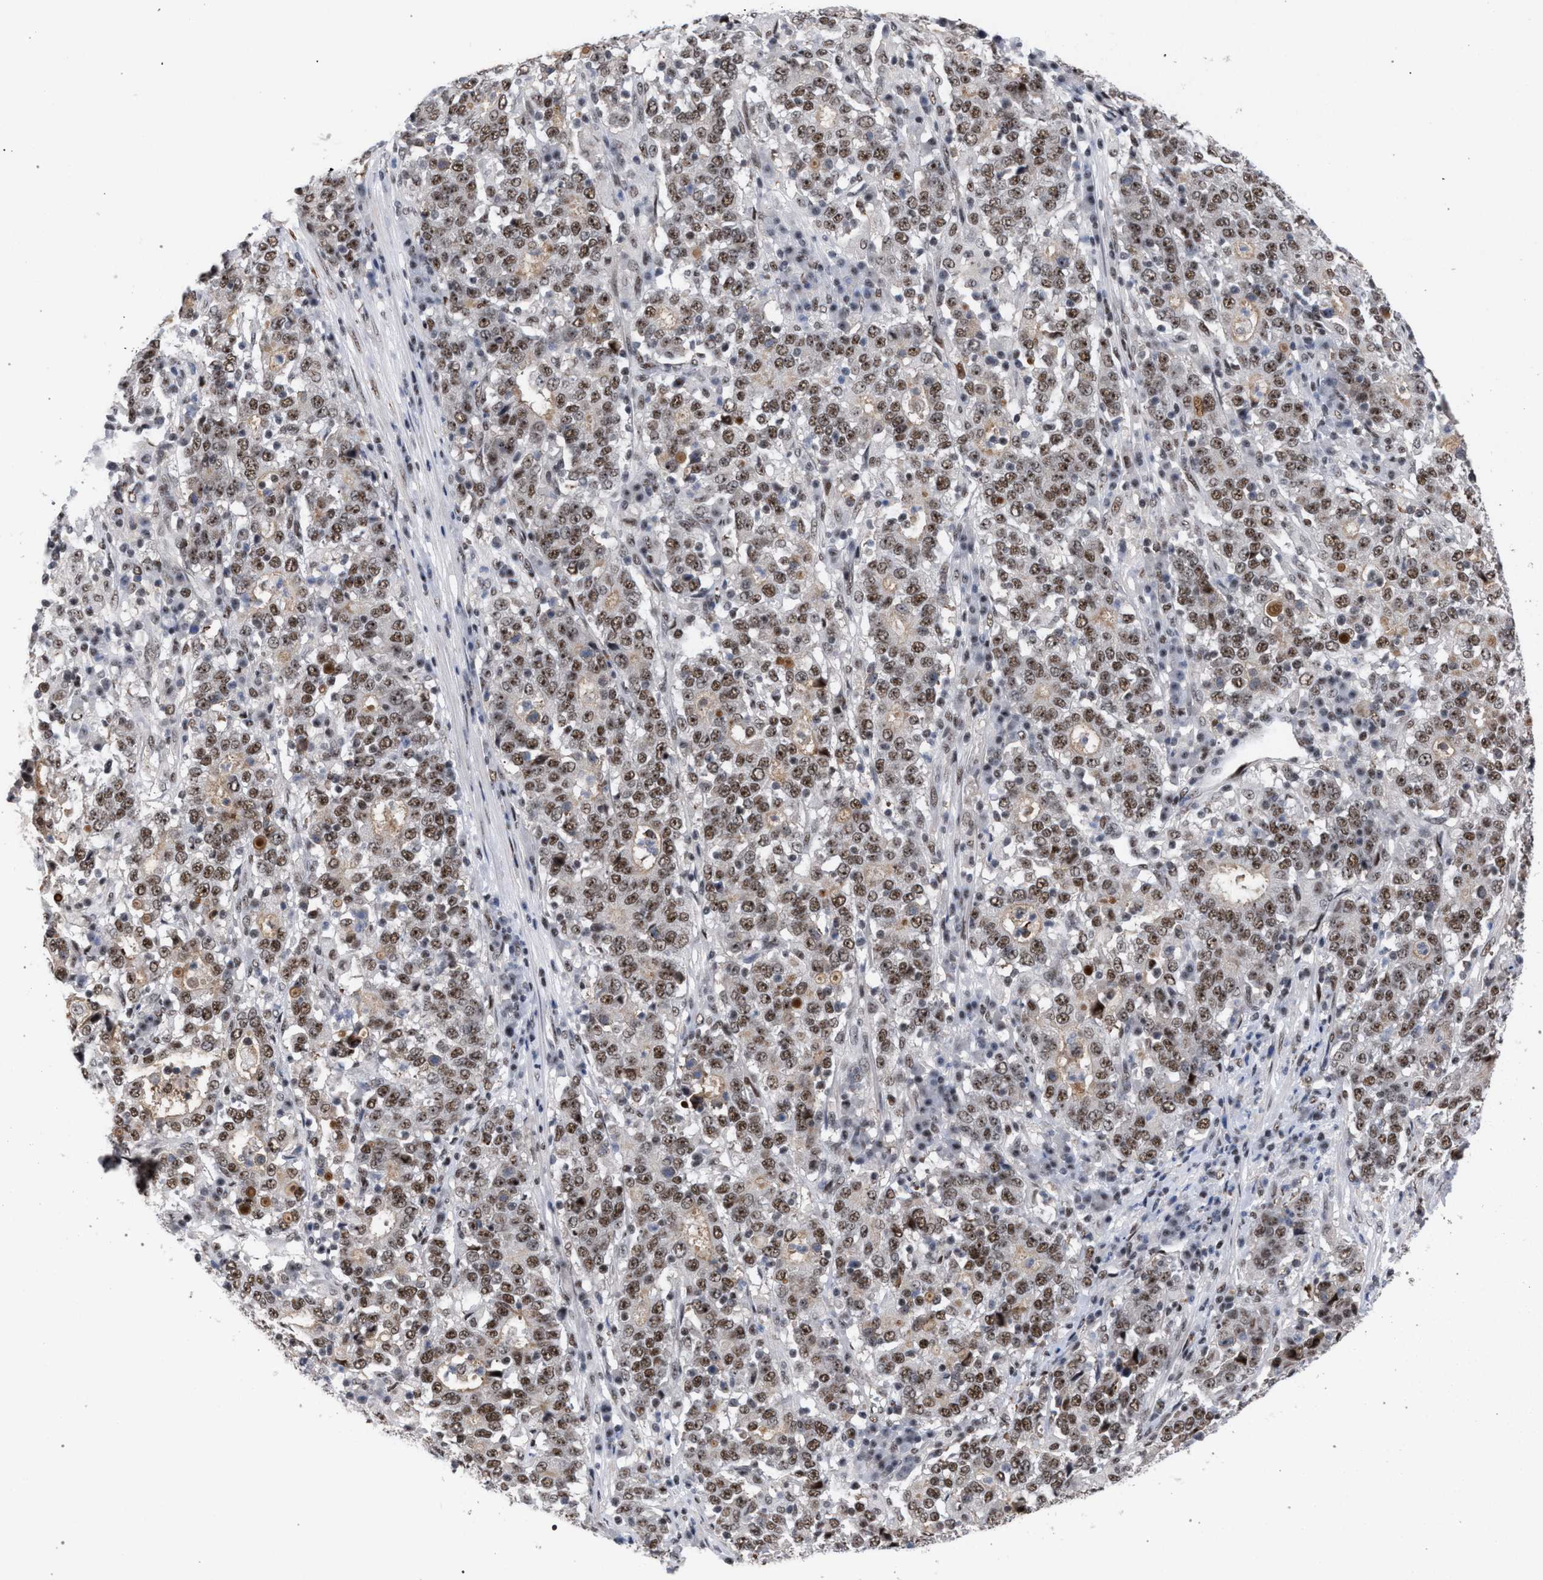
{"staining": {"intensity": "moderate", "quantity": ">75%", "location": "nuclear"}, "tissue": "stomach cancer", "cell_type": "Tumor cells", "image_type": "cancer", "snomed": [{"axis": "morphology", "description": "Adenocarcinoma, NOS"}, {"axis": "topography", "description": "Stomach"}], "caption": "An immunohistochemistry histopathology image of tumor tissue is shown. Protein staining in brown shows moderate nuclear positivity in adenocarcinoma (stomach) within tumor cells.", "gene": "SCAF4", "patient": {"sex": "male", "age": 59}}